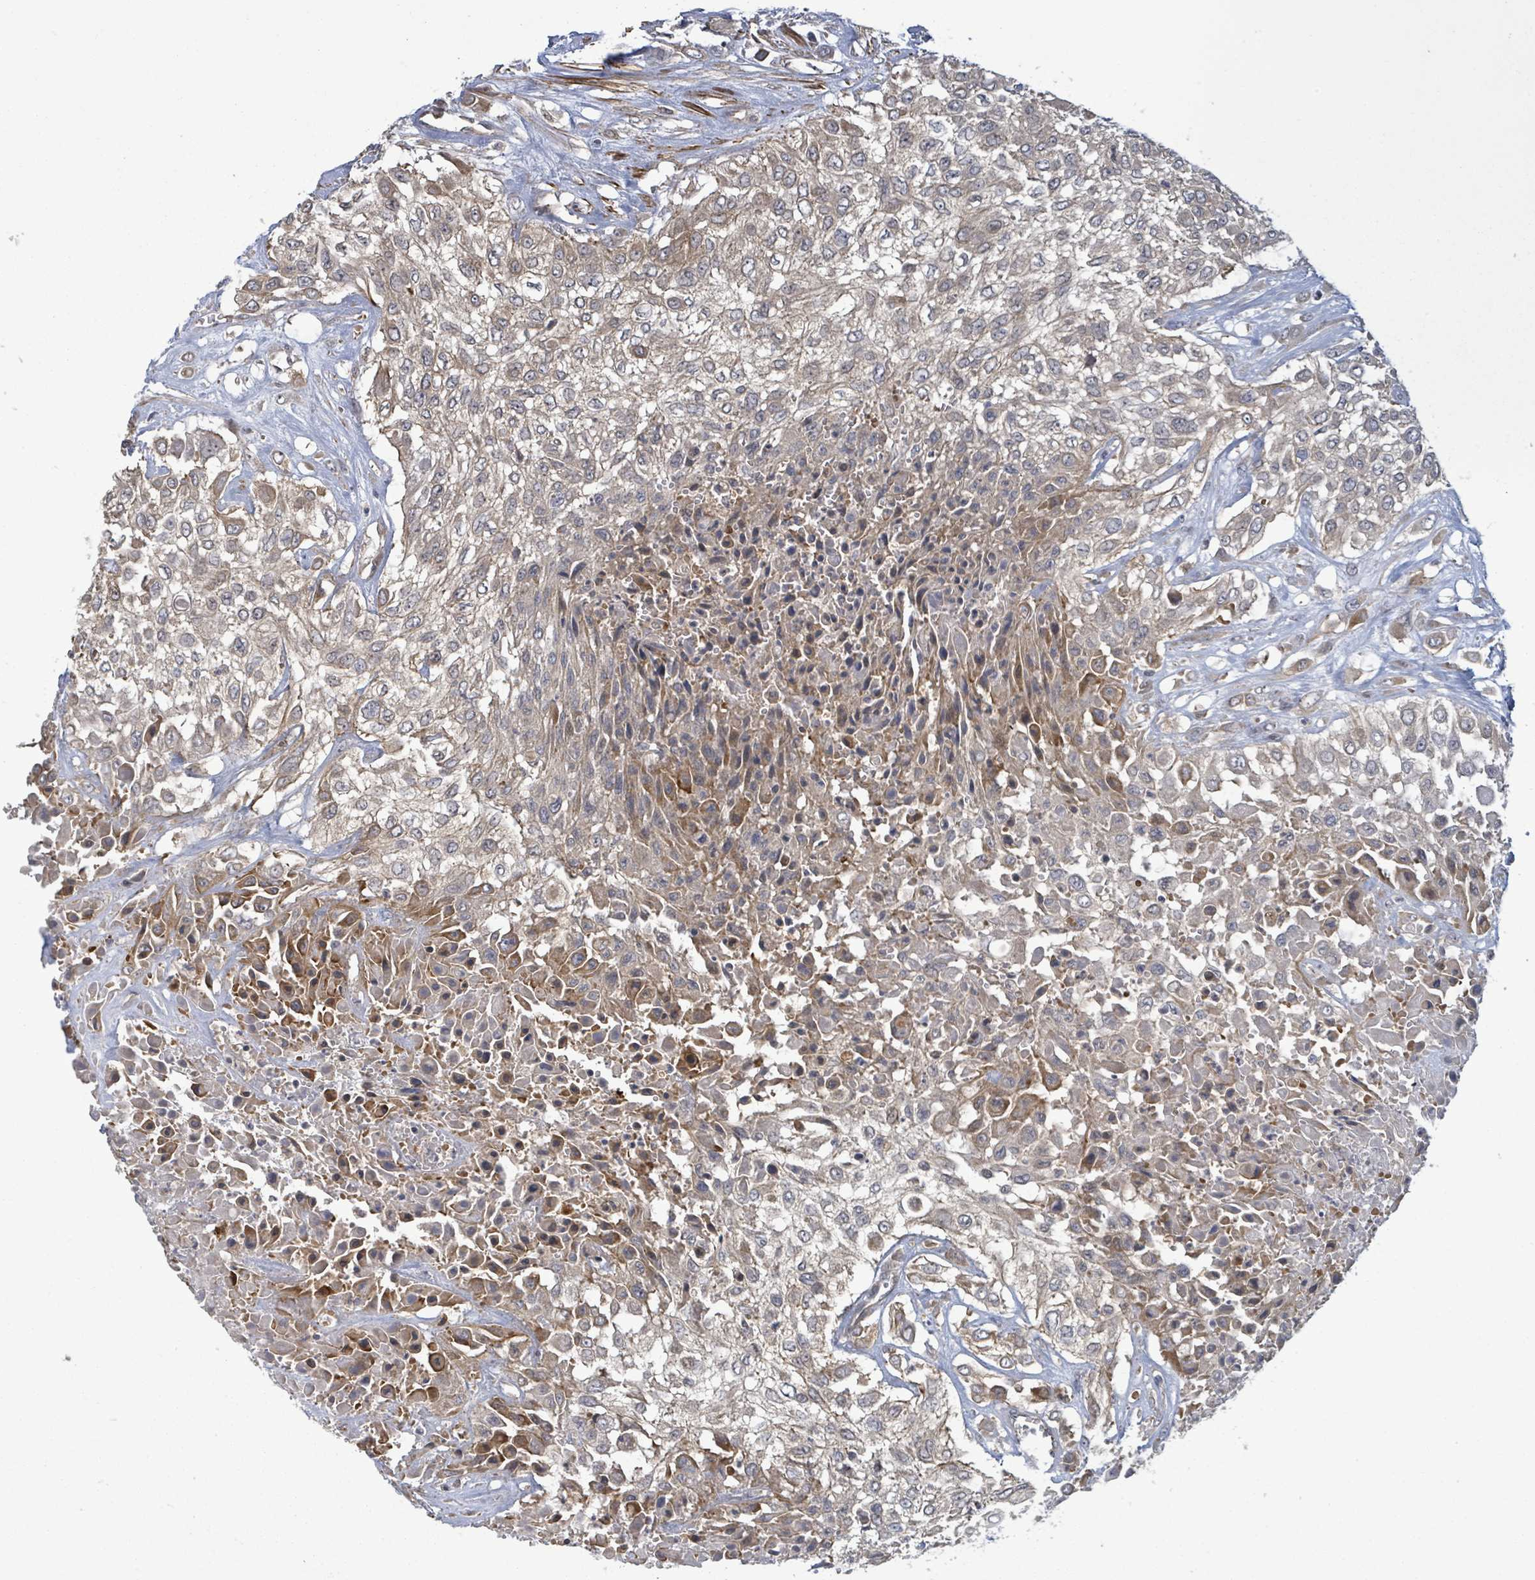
{"staining": {"intensity": "moderate", "quantity": "<25%", "location": "cytoplasmic/membranous"}, "tissue": "urothelial cancer", "cell_type": "Tumor cells", "image_type": "cancer", "snomed": [{"axis": "morphology", "description": "Urothelial carcinoma, High grade"}, {"axis": "topography", "description": "Urinary bladder"}], "caption": "IHC staining of high-grade urothelial carcinoma, which shows low levels of moderate cytoplasmic/membranous expression in approximately <25% of tumor cells indicating moderate cytoplasmic/membranous protein positivity. The staining was performed using DAB (3,3'-diaminobenzidine) (brown) for protein detection and nuclei were counterstained in hematoxylin (blue).", "gene": "MAP3K6", "patient": {"sex": "male", "age": 57}}